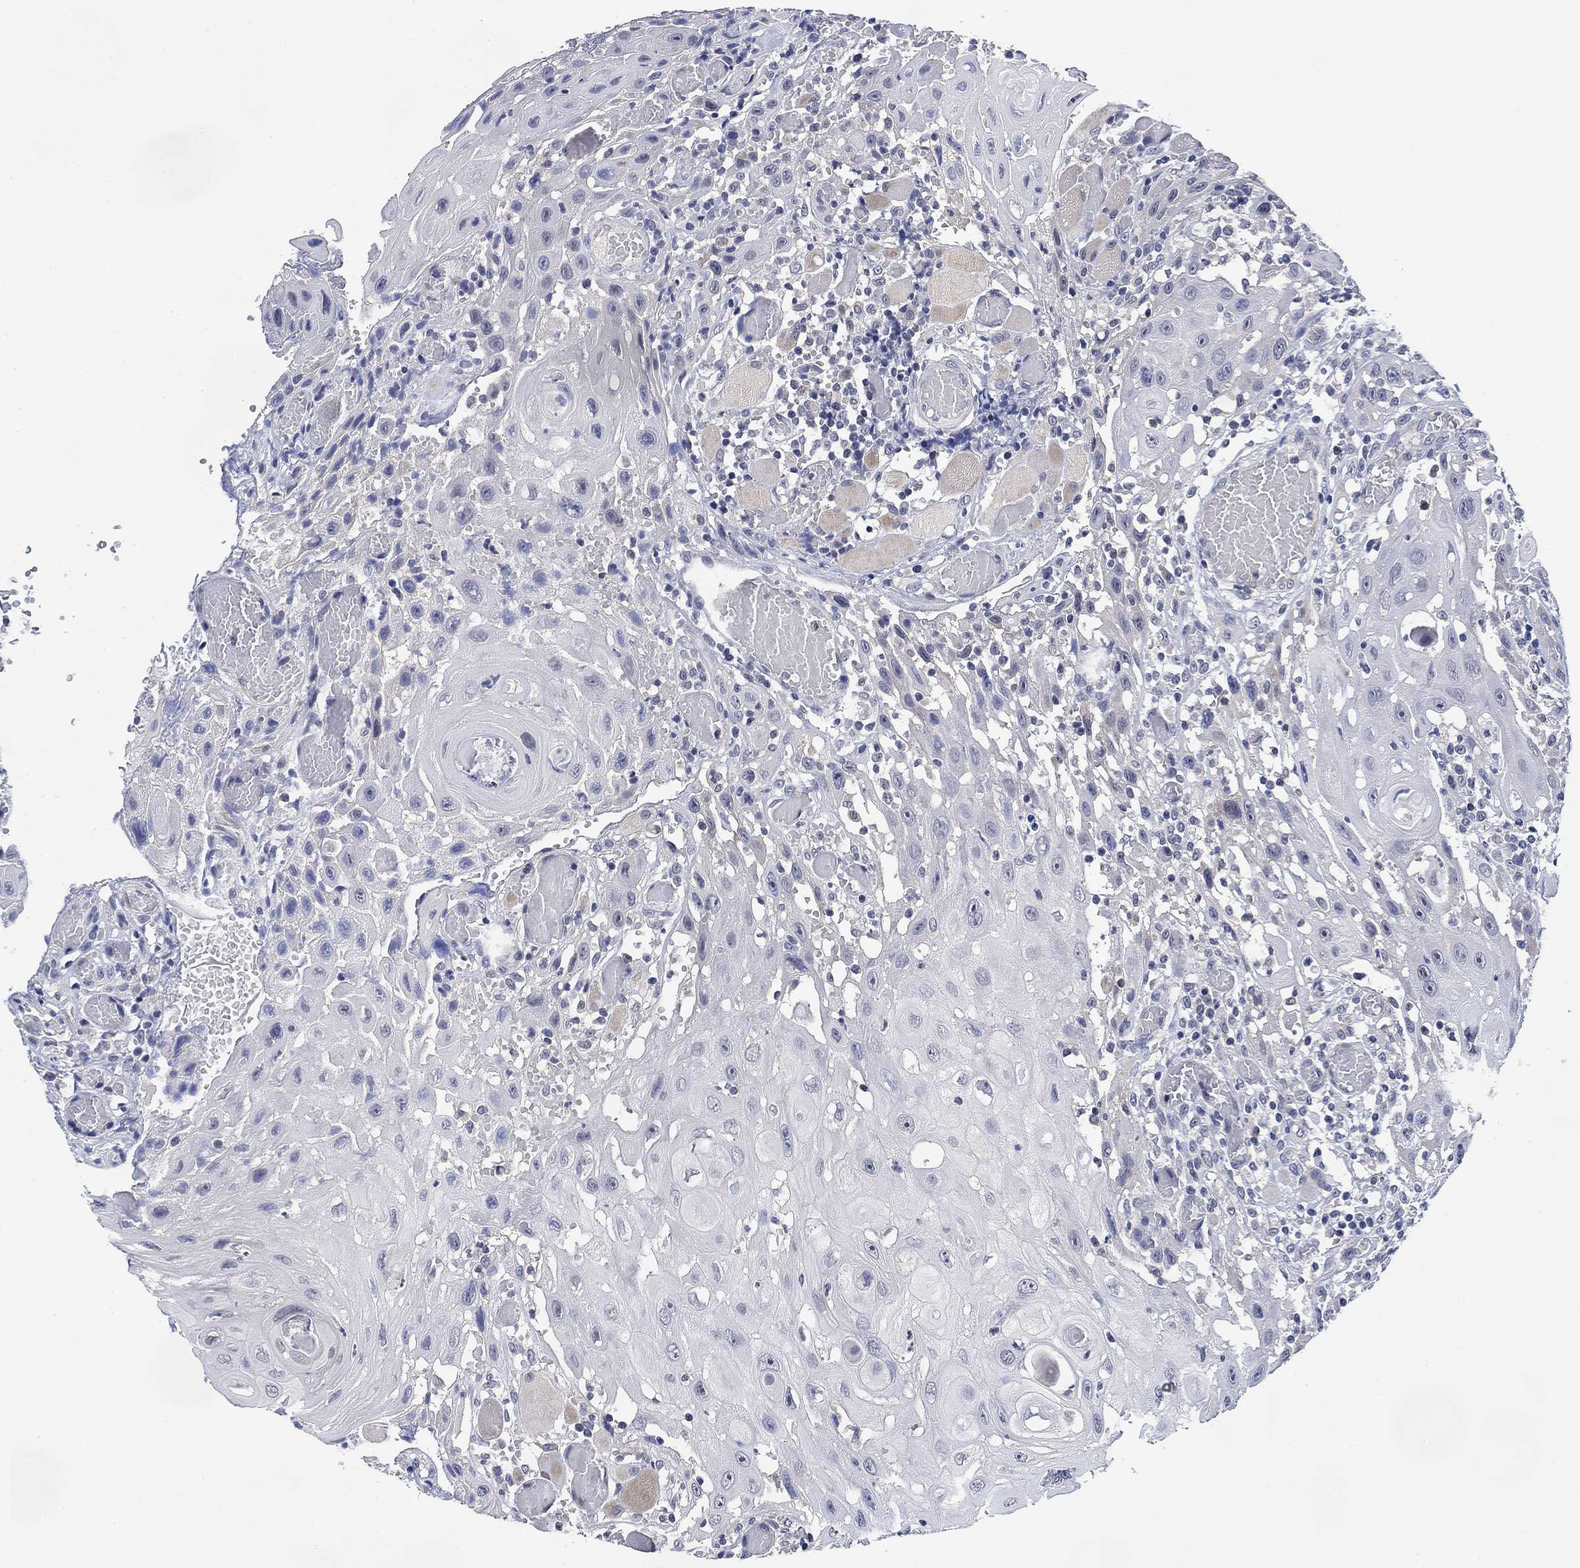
{"staining": {"intensity": "negative", "quantity": "none", "location": "none"}, "tissue": "head and neck cancer", "cell_type": "Tumor cells", "image_type": "cancer", "snomed": [{"axis": "morphology", "description": "Normal tissue, NOS"}, {"axis": "morphology", "description": "Squamous cell carcinoma, NOS"}, {"axis": "topography", "description": "Oral tissue"}, {"axis": "topography", "description": "Head-Neck"}], "caption": "IHC photomicrograph of neoplastic tissue: head and neck cancer stained with DAB shows no significant protein positivity in tumor cells.", "gene": "DAZL", "patient": {"sex": "male", "age": 71}}